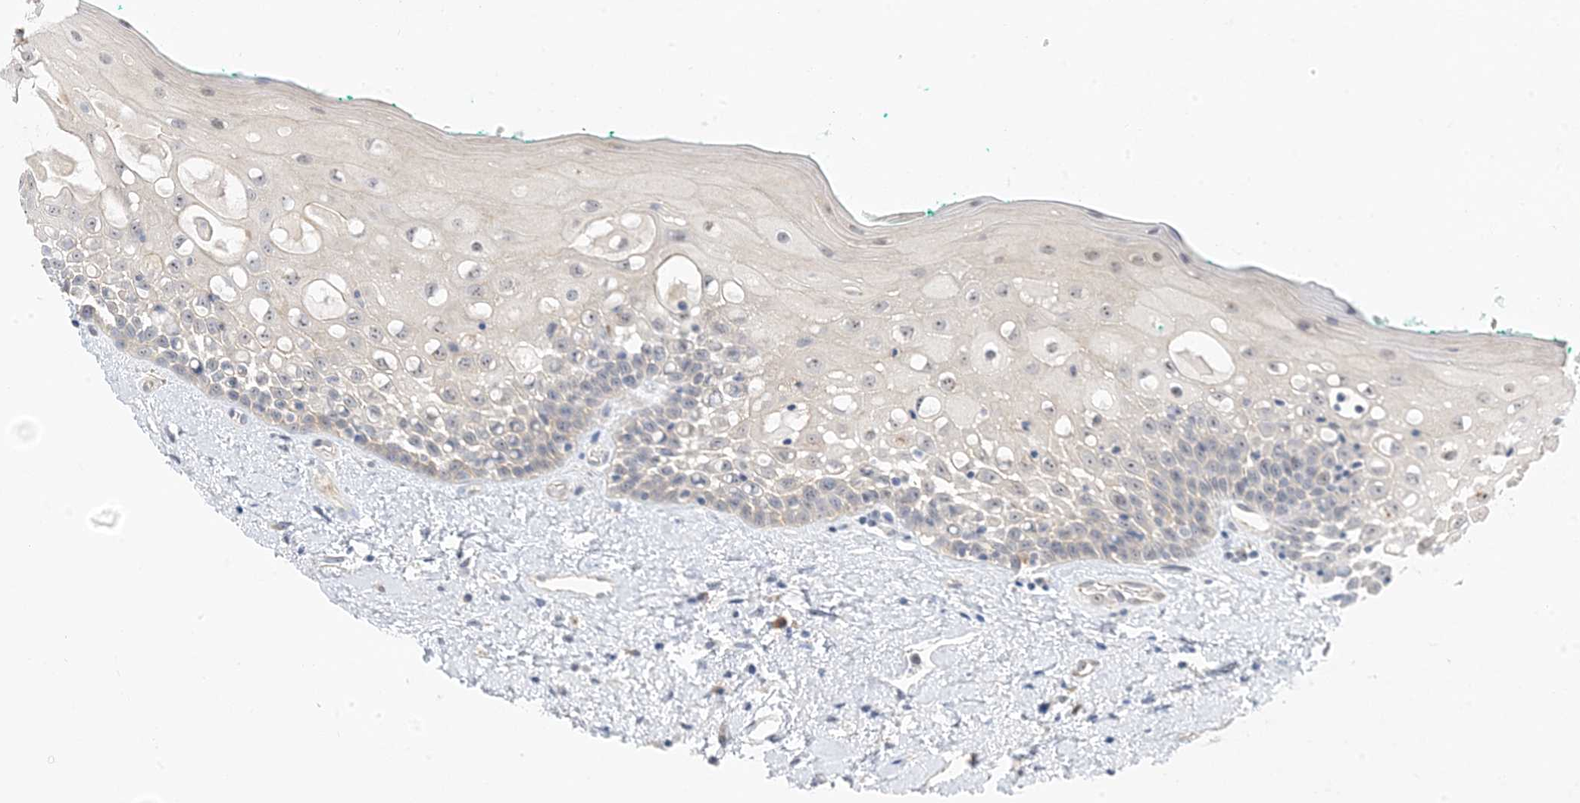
{"staining": {"intensity": "negative", "quantity": "none", "location": "none"}, "tissue": "oral mucosa", "cell_type": "Squamous epithelial cells", "image_type": "normal", "snomed": [{"axis": "morphology", "description": "Normal tissue, NOS"}, {"axis": "topography", "description": "Oral tissue"}], "caption": "Immunohistochemistry micrograph of unremarkable oral mucosa stained for a protein (brown), which displays no positivity in squamous epithelial cells.", "gene": "IL36B", "patient": {"sex": "female", "age": 70}}